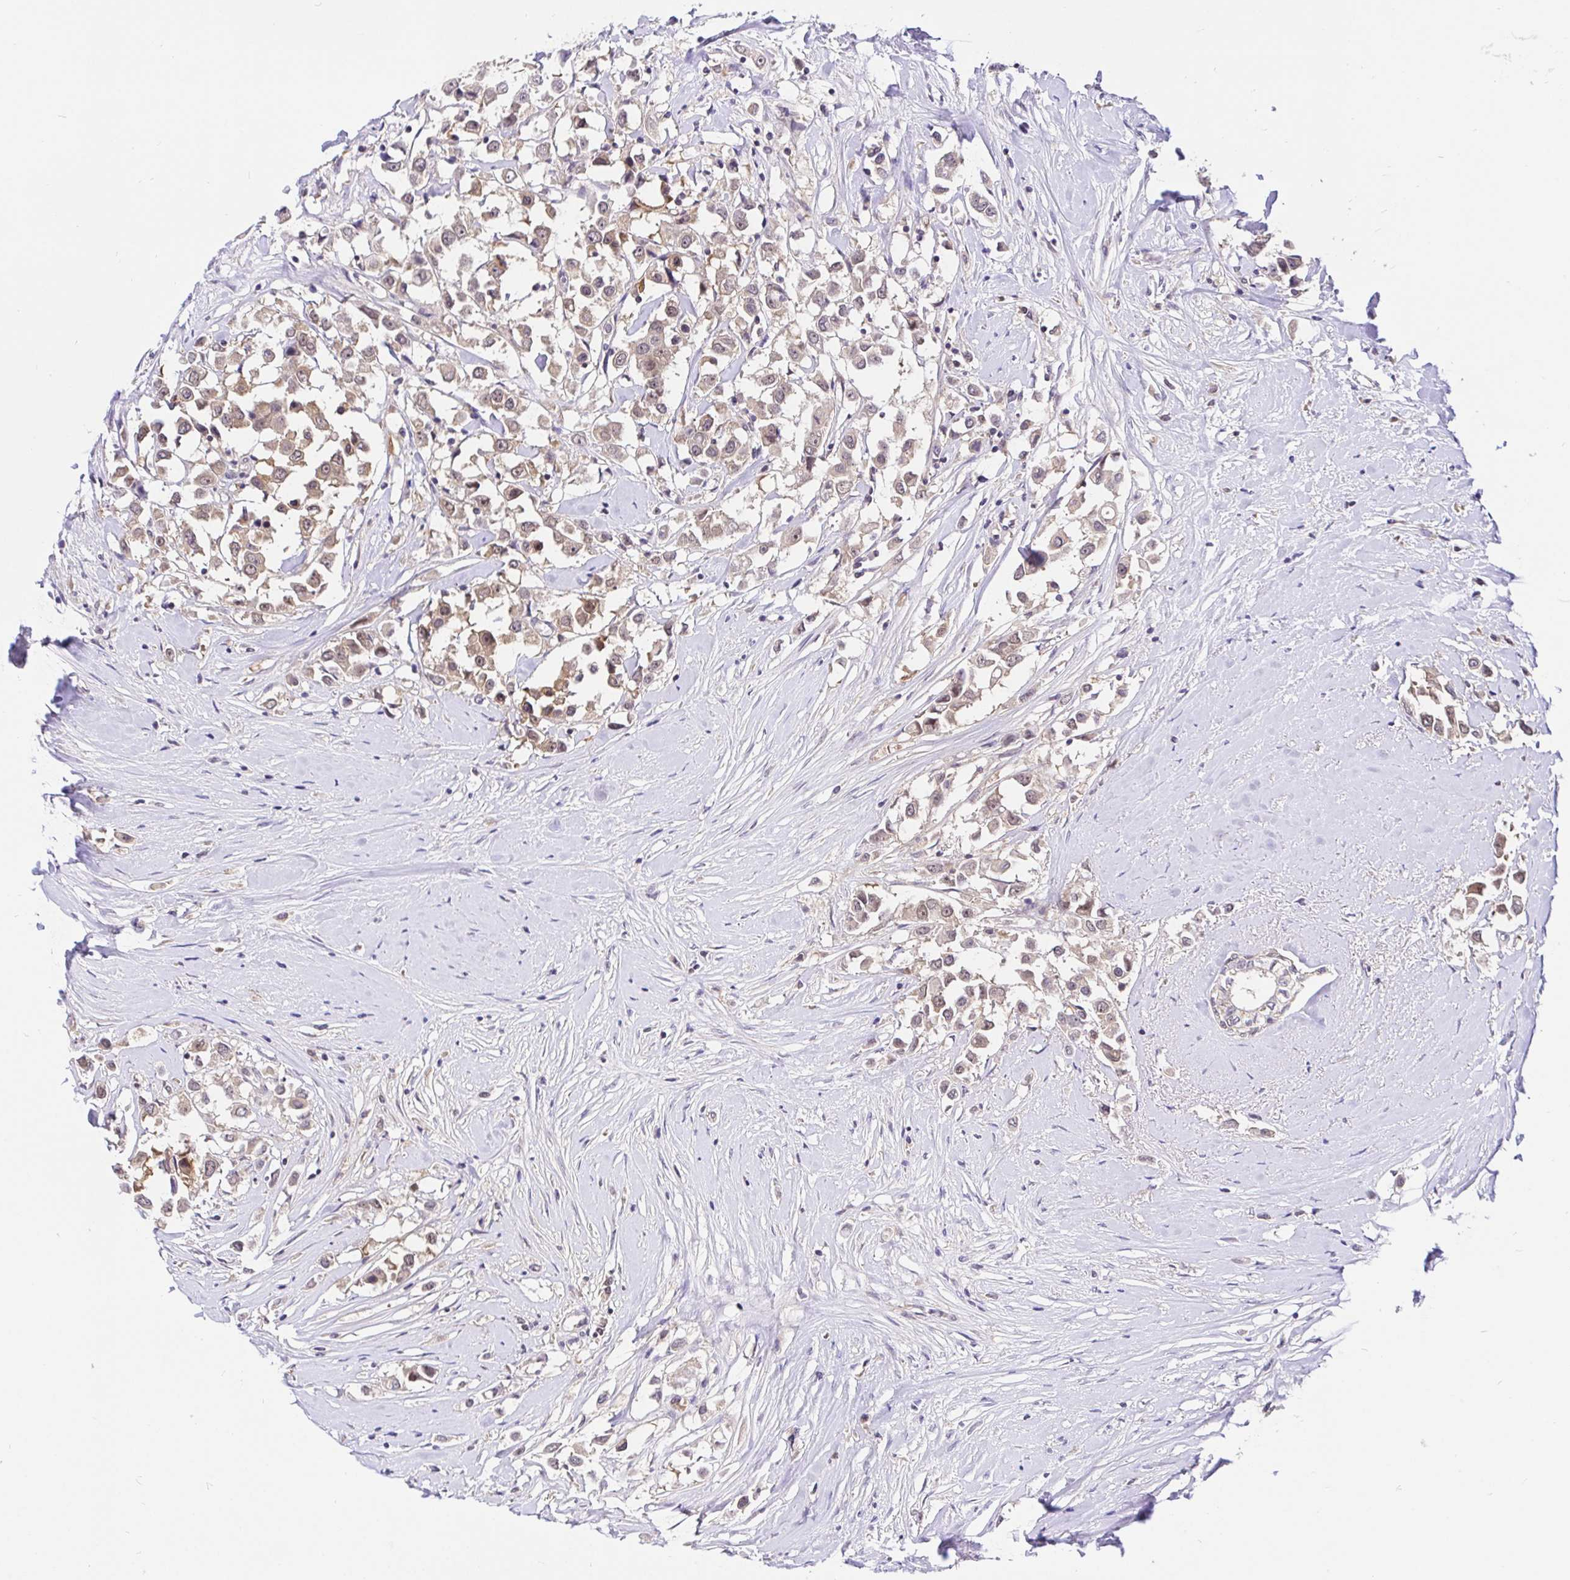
{"staining": {"intensity": "weak", "quantity": ">75%", "location": "cytoplasmic/membranous,nuclear"}, "tissue": "breast cancer", "cell_type": "Tumor cells", "image_type": "cancer", "snomed": [{"axis": "morphology", "description": "Duct carcinoma"}, {"axis": "topography", "description": "Breast"}], "caption": "This histopathology image displays immunohistochemistry (IHC) staining of invasive ductal carcinoma (breast), with low weak cytoplasmic/membranous and nuclear staining in about >75% of tumor cells.", "gene": "UBE2M", "patient": {"sex": "female", "age": 61}}